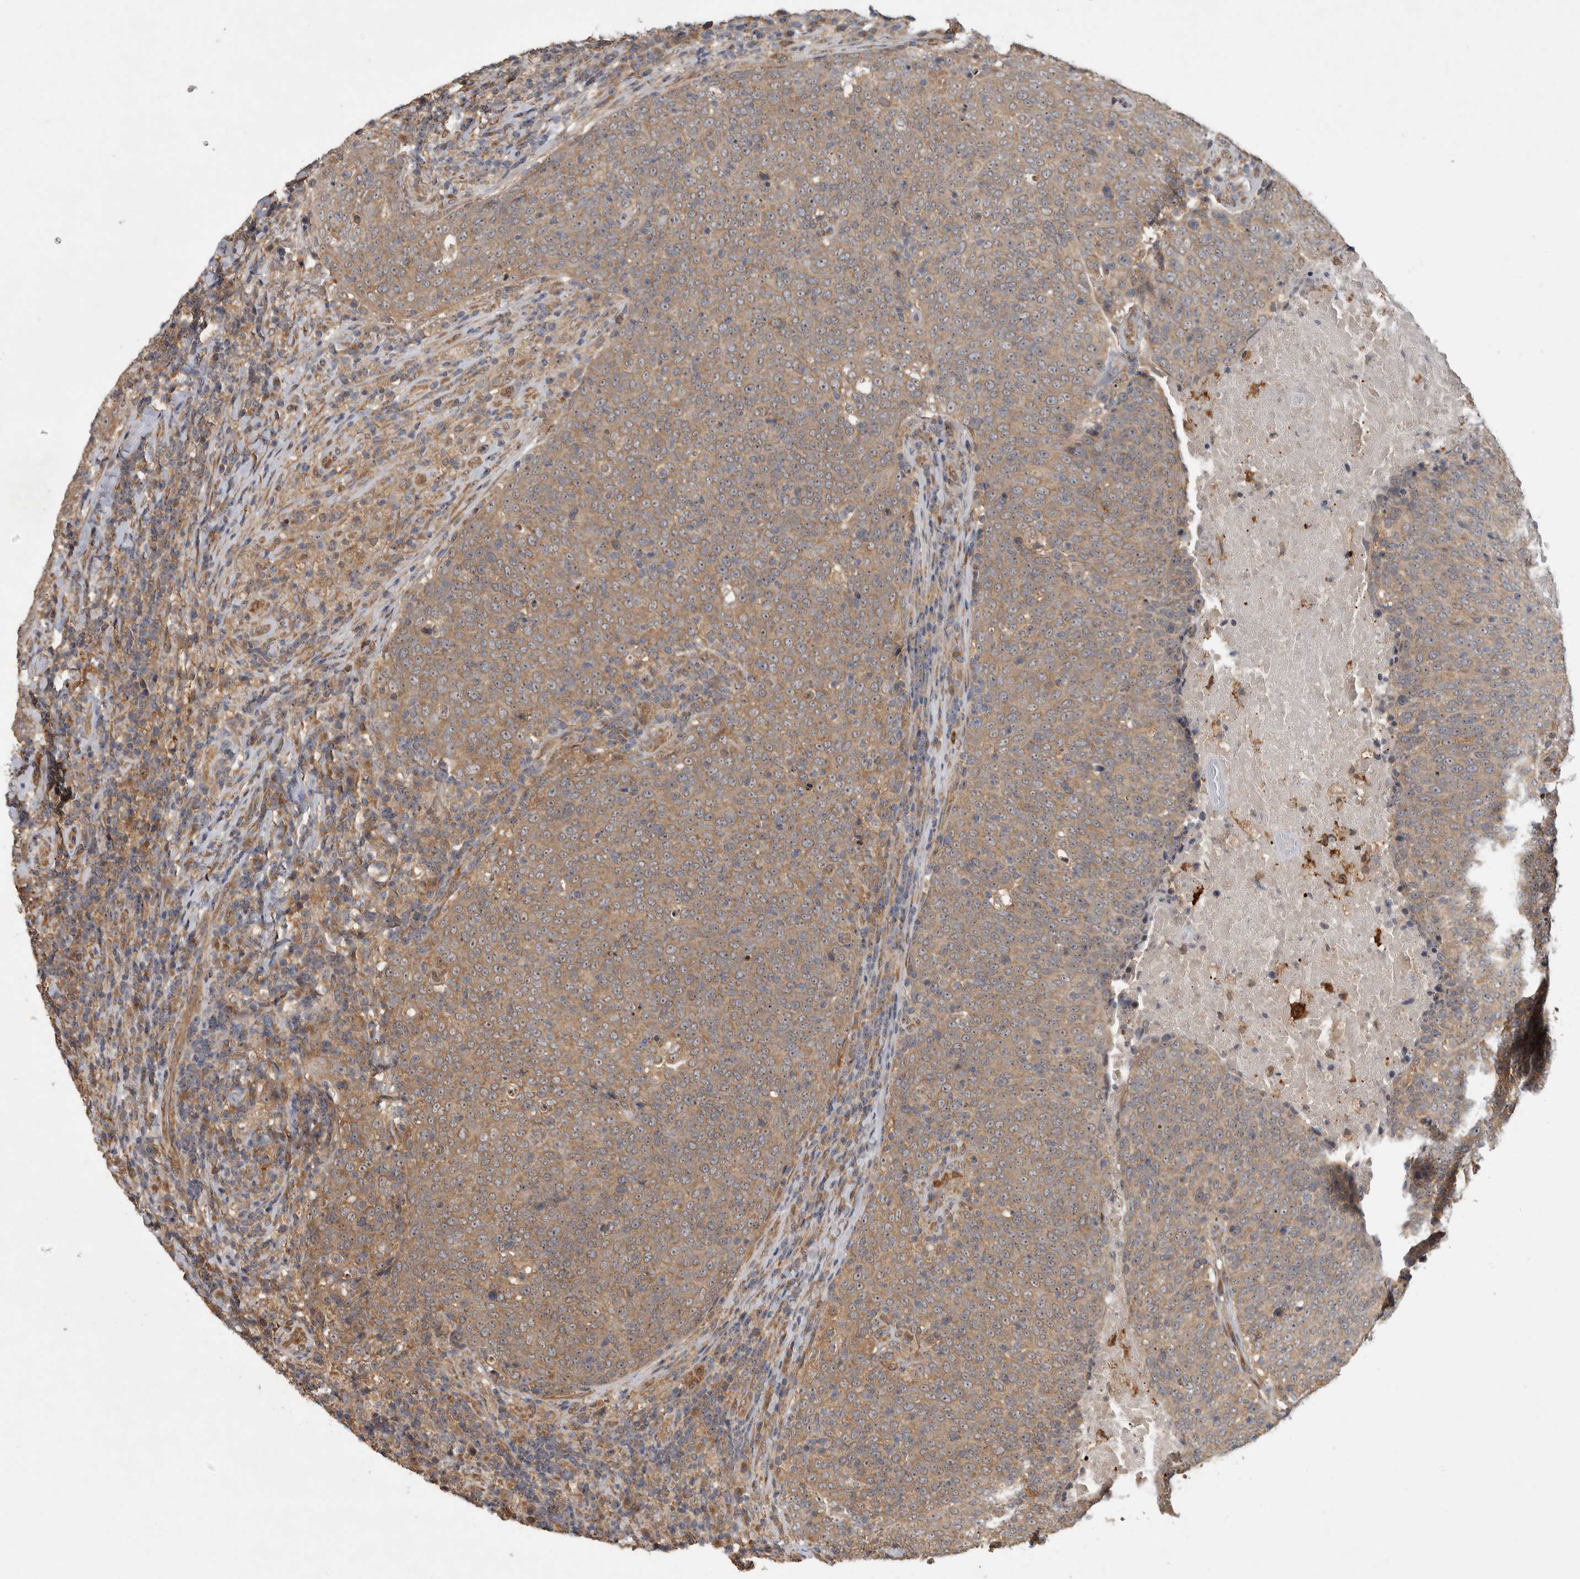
{"staining": {"intensity": "moderate", "quantity": ">75%", "location": "cytoplasmic/membranous"}, "tissue": "head and neck cancer", "cell_type": "Tumor cells", "image_type": "cancer", "snomed": [{"axis": "morphology", "description": "Squamous cell carcinoma, NOS"}, {"axis": "morphology", "description": "Squamous cell carcinoma, metastatic, NOS"}, {"axis": "topography", "description": "Lymph node"}, {"axis": "topography", "description": "Head-Neck"}], "caption": "Immunohistochemical staining of human head and neck cancer shows medium levels of moderate cytoplasmic/membranous protein expression in about >75% of tumor cells.", "gene": "ATXN2", "patient": {"sex": "male", "age": 62}}